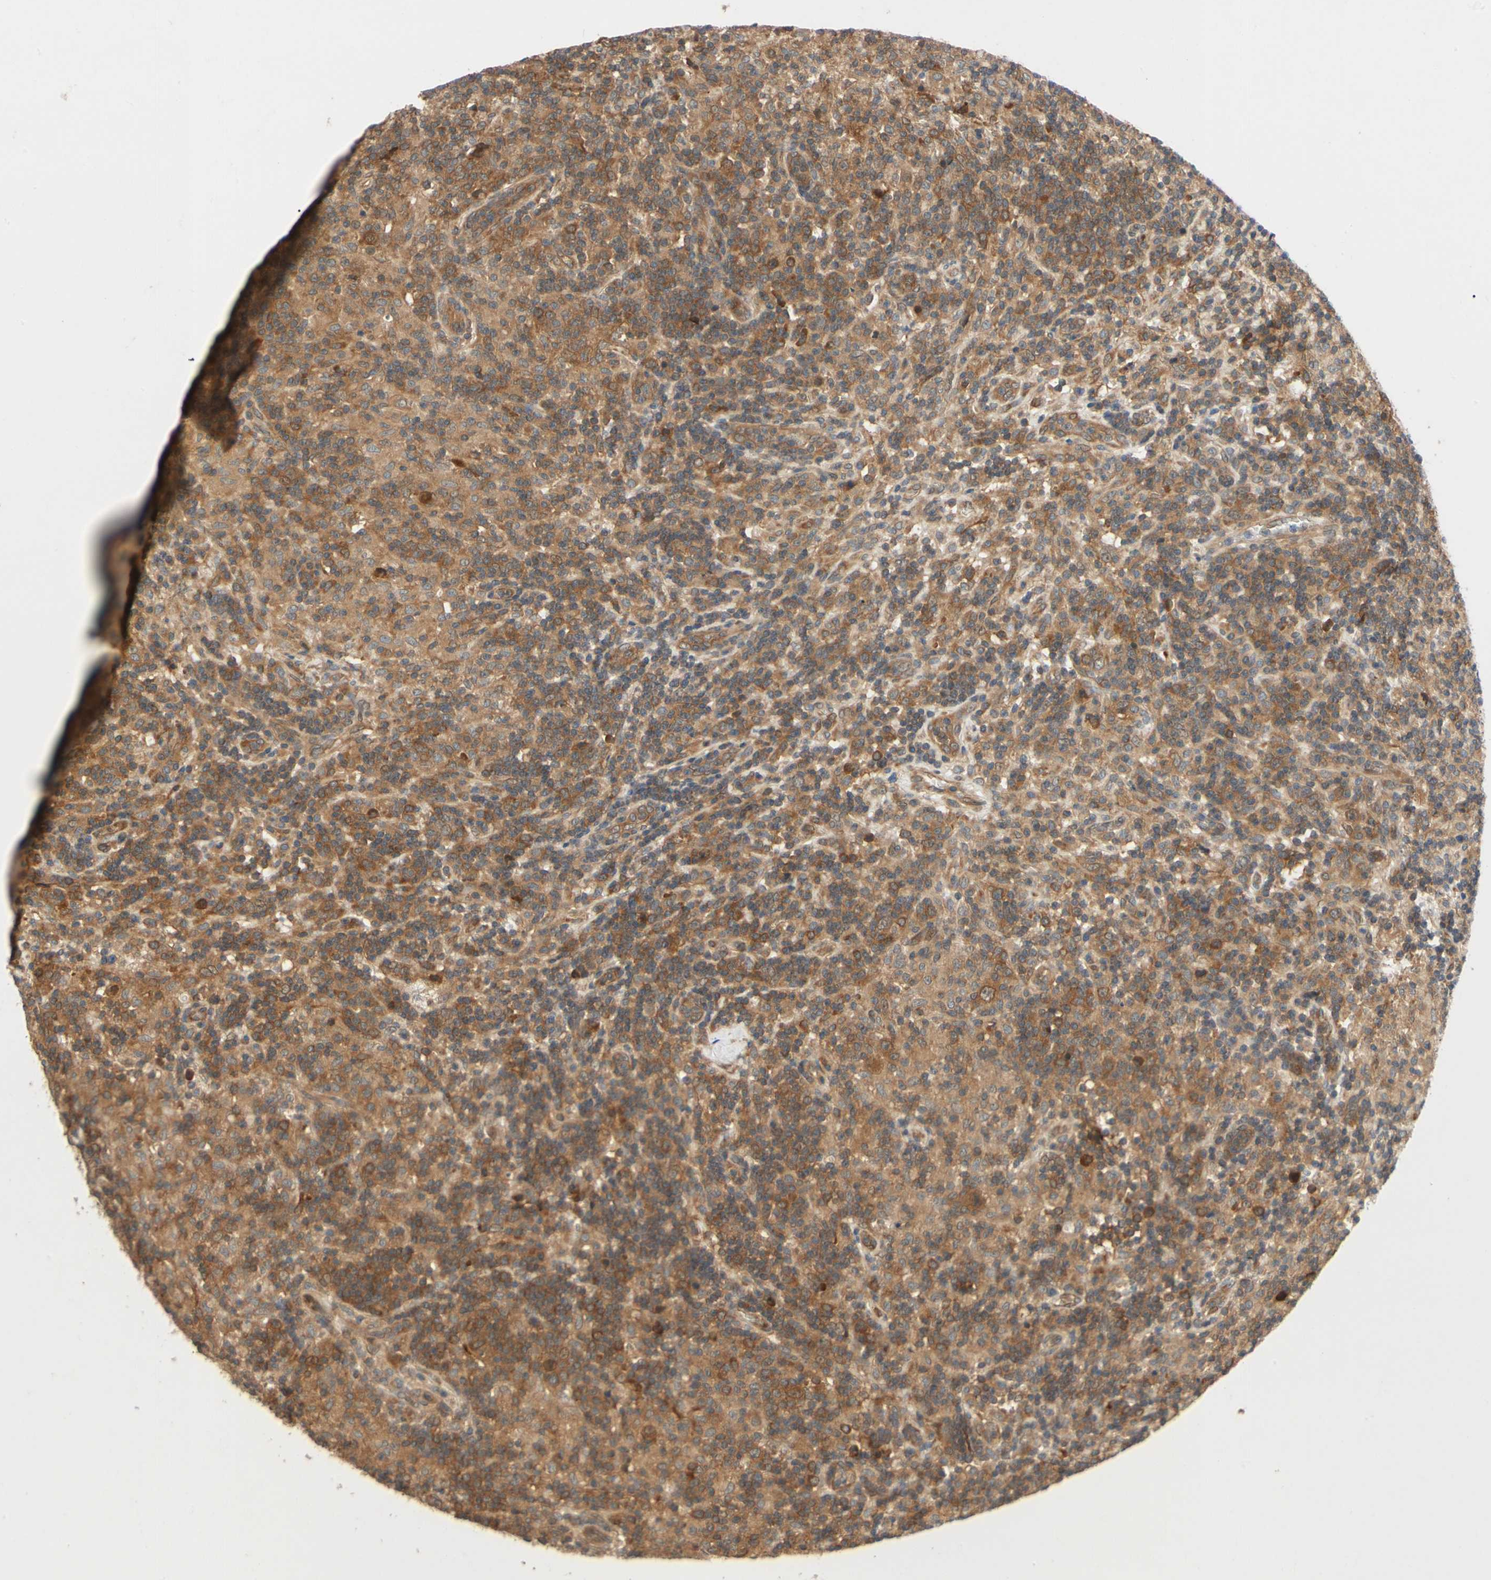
{"staining": {"intensity": "strong", "quantity": ">75%", "location": "cytoplasmic/membranous"}, "tissue": "lymphoma", "cell_type": "Tumor cells", "image_type": "cancer", "snomed": [{"axis": "morphology", "description": "Hodgkin's disease, NOS"}, {"axis": "topography", "description": "Lymph node"}], "caption": "The photomicrograph exhibits a brown stain indicating the presence of a protein in the cytoplasmic/membranous of tumor cells in Hodgkin's disease. The staining was performed using DAB (3,3'-diaminobenzidine) to visualize the protein expression in brown, while the nuclei were stained in blue with hematoxylin (Magnification: 20x).", "gene": "TDRP", "patient": {"sex": "male", "age": 70}}